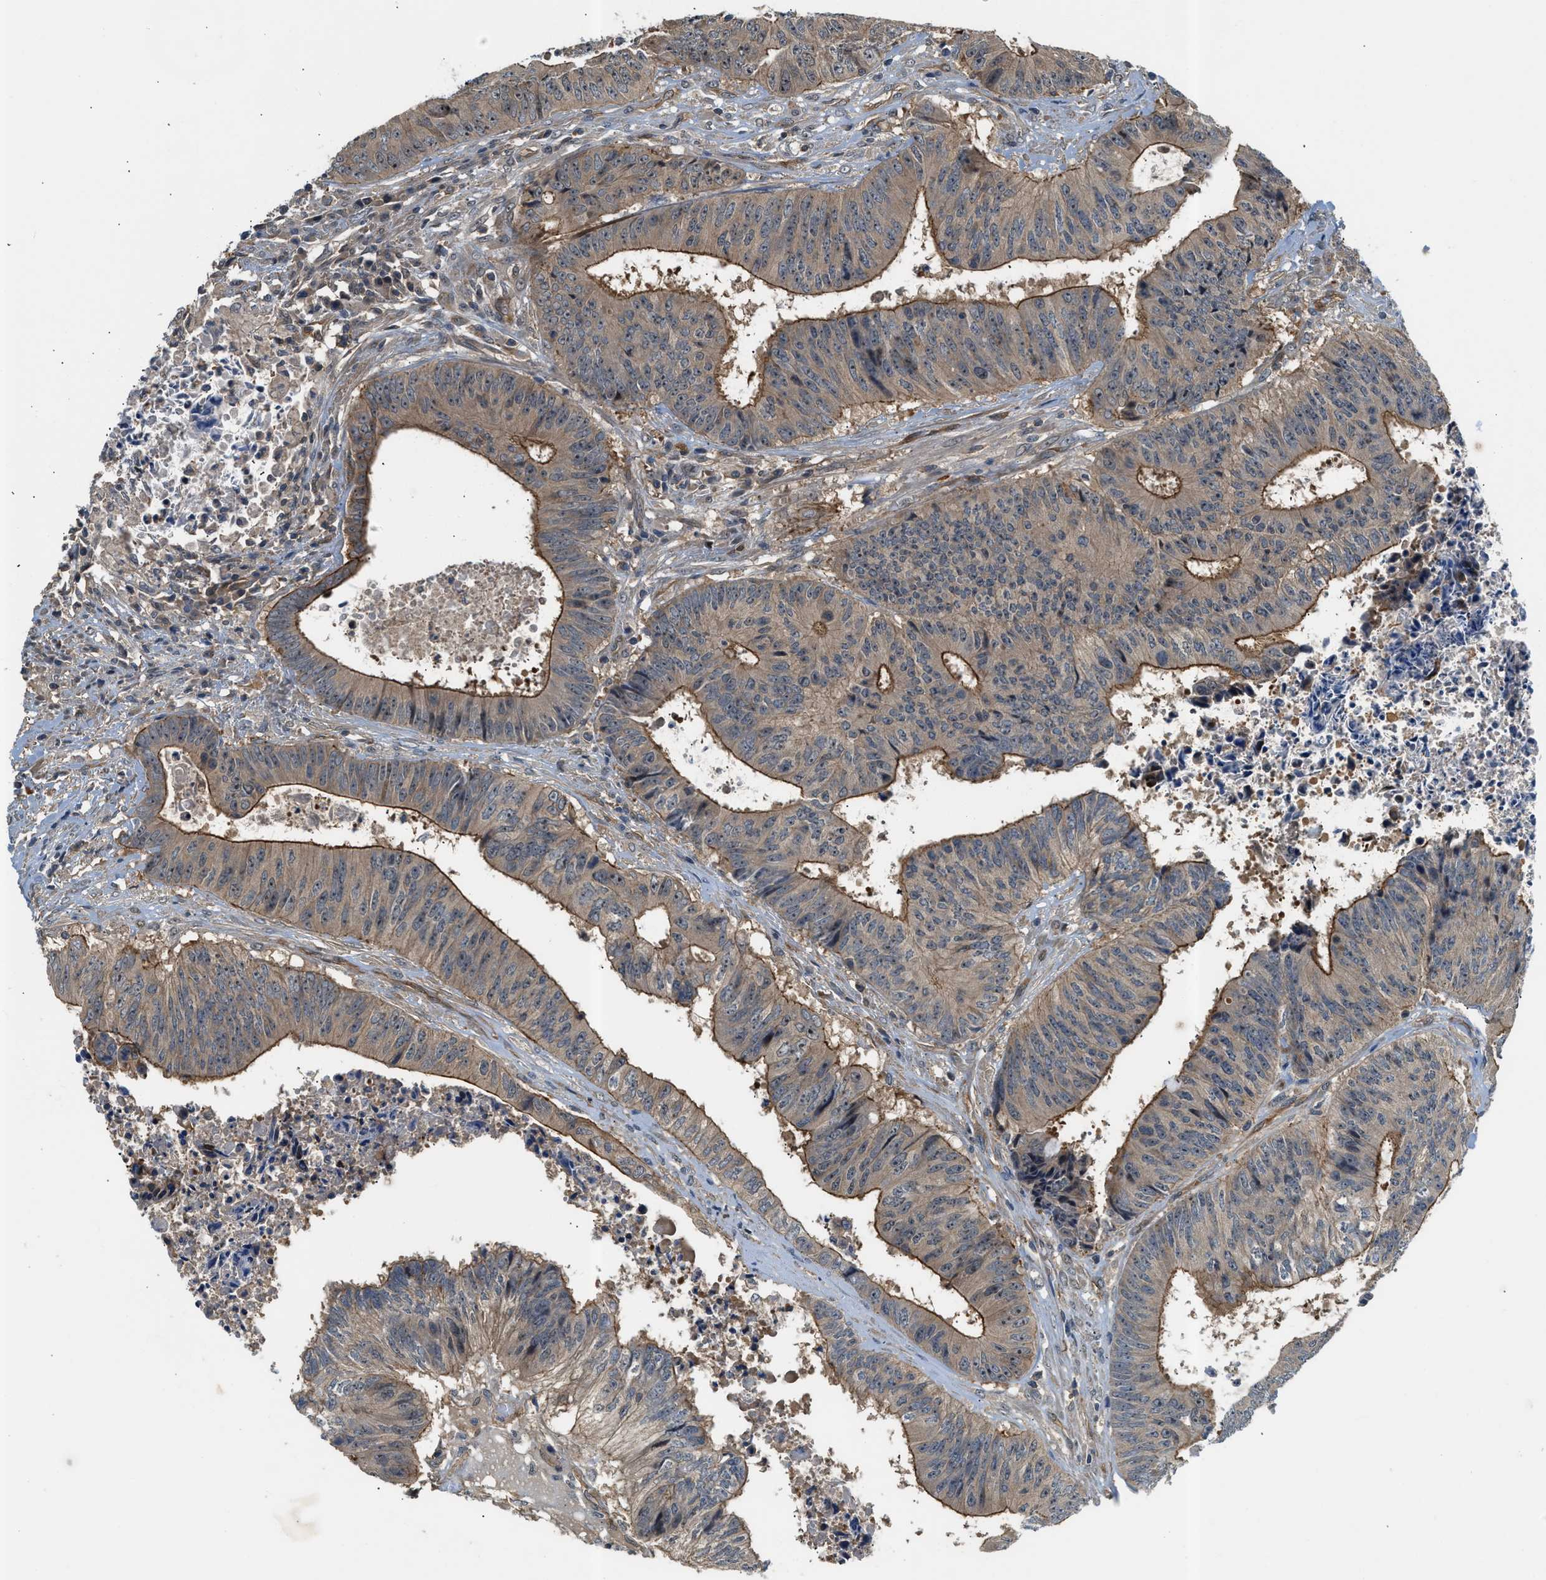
{"staining": {"intensity": "moderate", "quantity": ">75%", "location": "cytoplasmic/membranous"}, "tissue": "colorectal cancer", "cell_type": "Tumor cells", "image_type": "cancer", "snomed": [{"axis": "morphology", "description": "Adenocarcinoma, NOS"}, {"axis": "topography", "description": "Rectum"}], "caption": "DAB (3,3'-diaminobenzidine) immunohistochemical staining of colorectal cancer exhibits moderate cytoplasmic/membranous protein staining in approximately >75% of tumor cells. The staining was performed using DAB (3,3'-diaminobenzidine), with brown indicating positive protein expression. Nuclei are stained blue with hematoxylin.", "gene": "CBLB", "patient": {"sex": "male", "age": 84}}